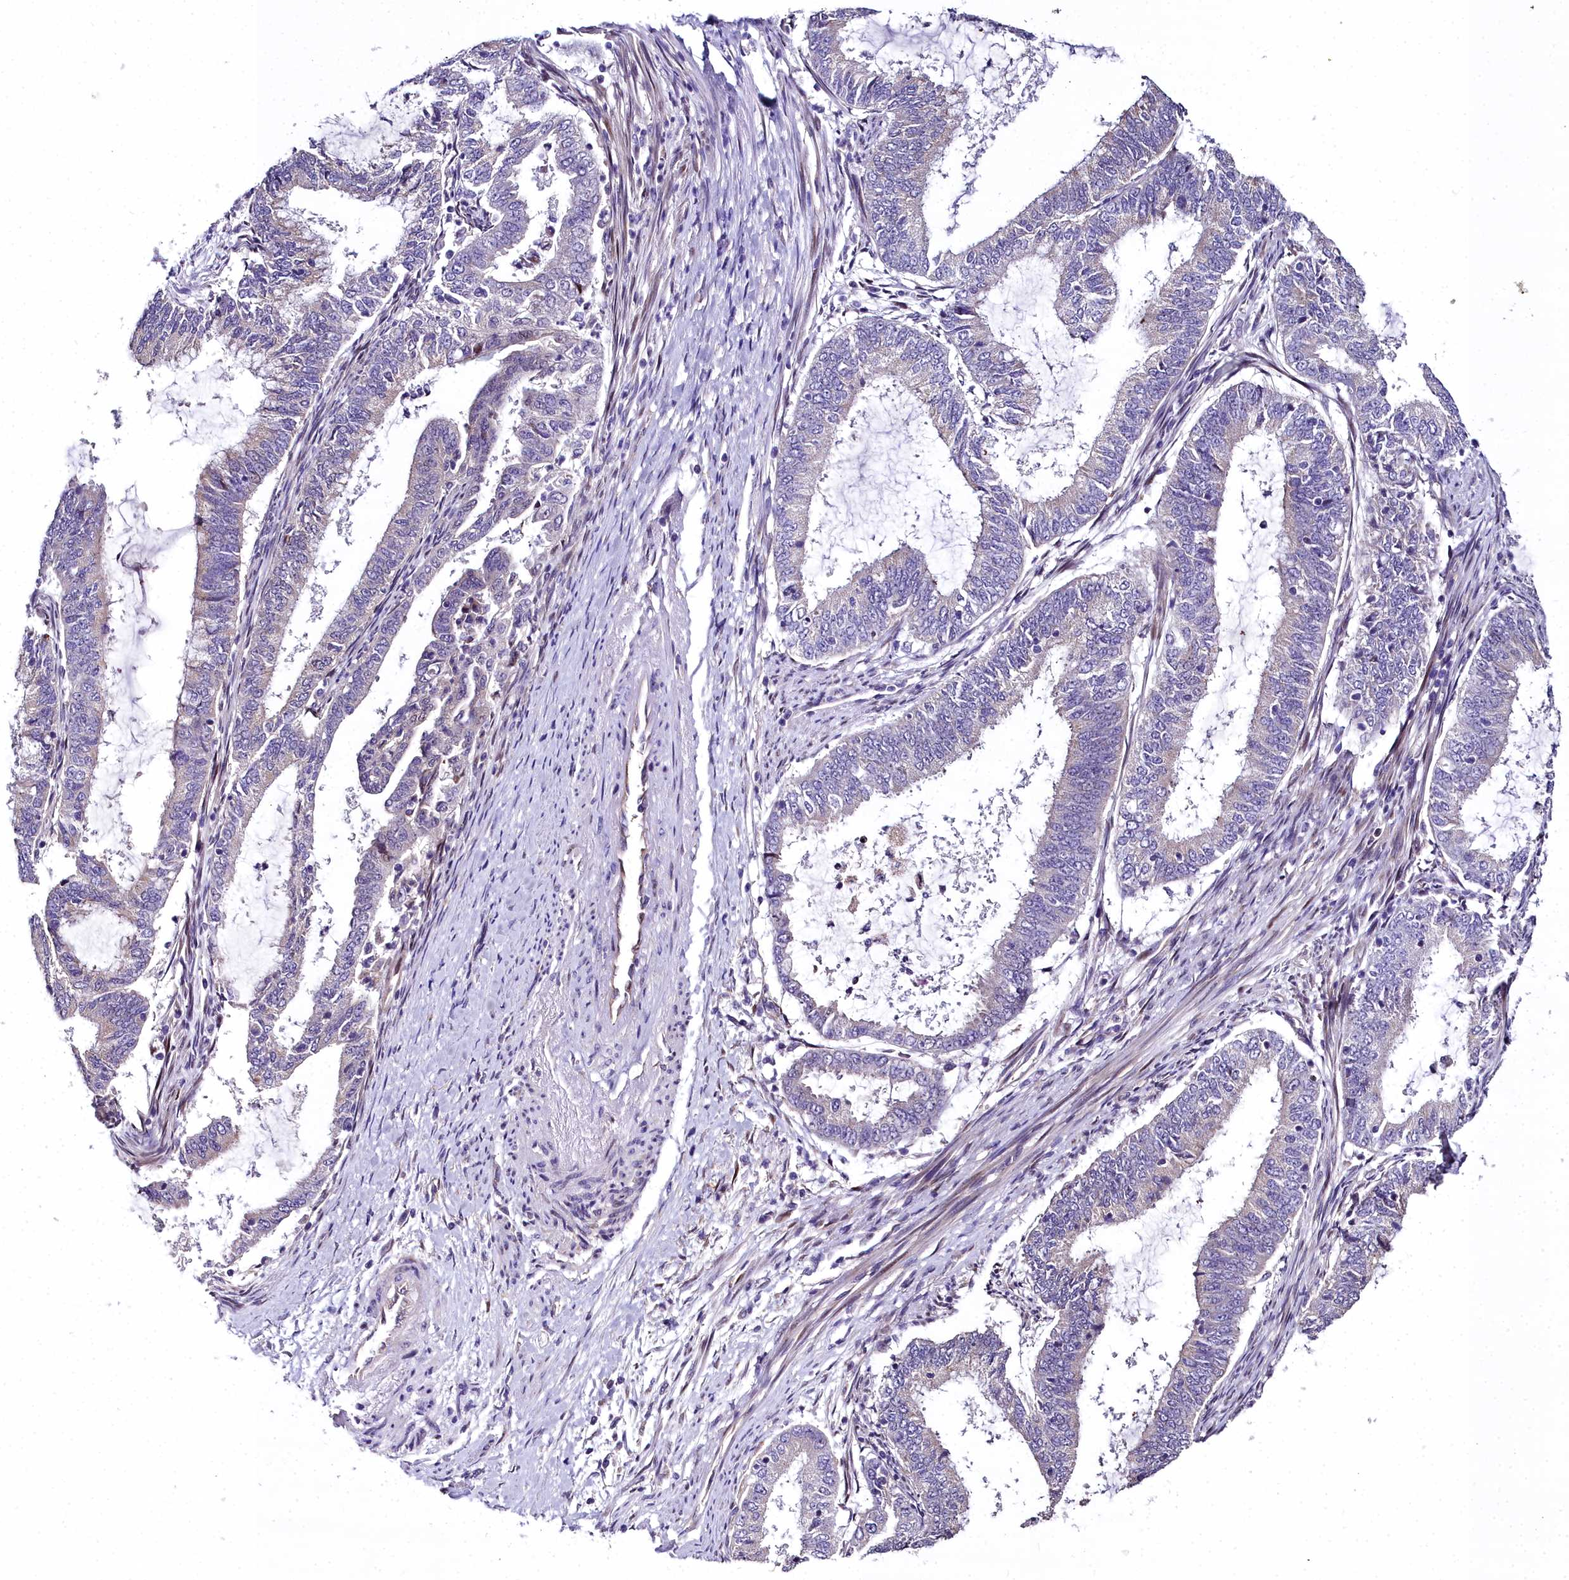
{"staining": {"intensity": "negative", "quantity": "none", "location": "none"}, "tissue": "endometrial cancer", "cell_type": "Tumor cells", "image_type": "cancer", "snomed": [{"axis": "morphology", "description": "Adenocarcinoma, NOS"}, {"axis": "topography", "description": "Endometrium"}], "caption": "The photomicrograph exhibits no significant expression in tumor cells of endometrial adenocarcinoma.", "gene": "AP1M1", "patient": {"sex": "female", "age": 51}}